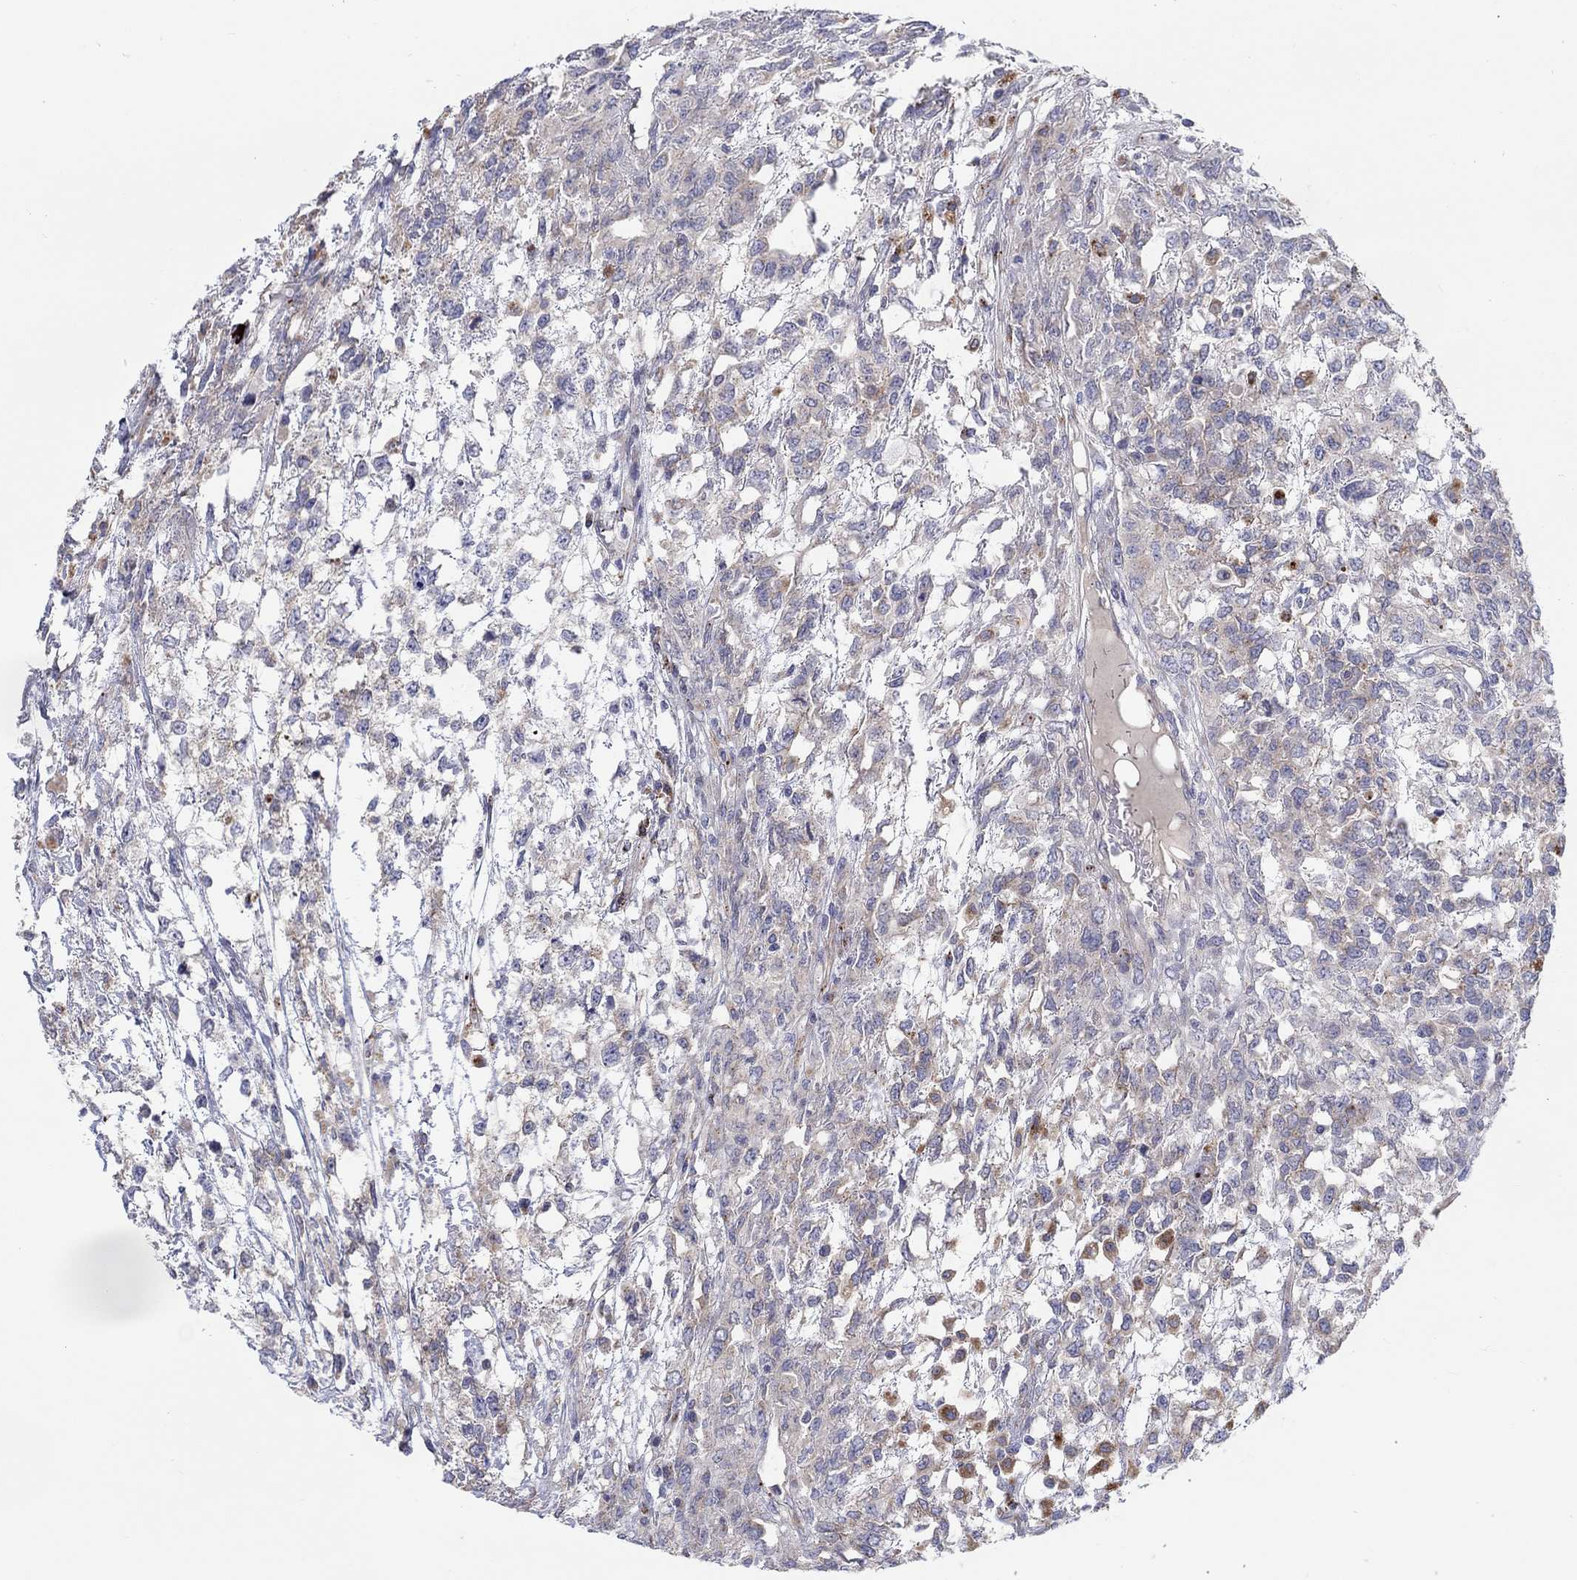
{"staining": {"intensity": "weak", "quantity": "<25%", "location": "cytoplasmic/membranous"}, "tissue": "testis cancer", "cell_type": "Tumor cells", "image_type": "cancer", "snomed": [{"axis": "morphology", "description": "Seminoma, NOS"}, {"axis": "topography", "description": "Testis"}], "caption": "The IHC image has no significant staining in tumor cells of testis cancer (seminoma) tissue.", "gene": "BCO2", "patient": {"sex": "male", "age": 52}}